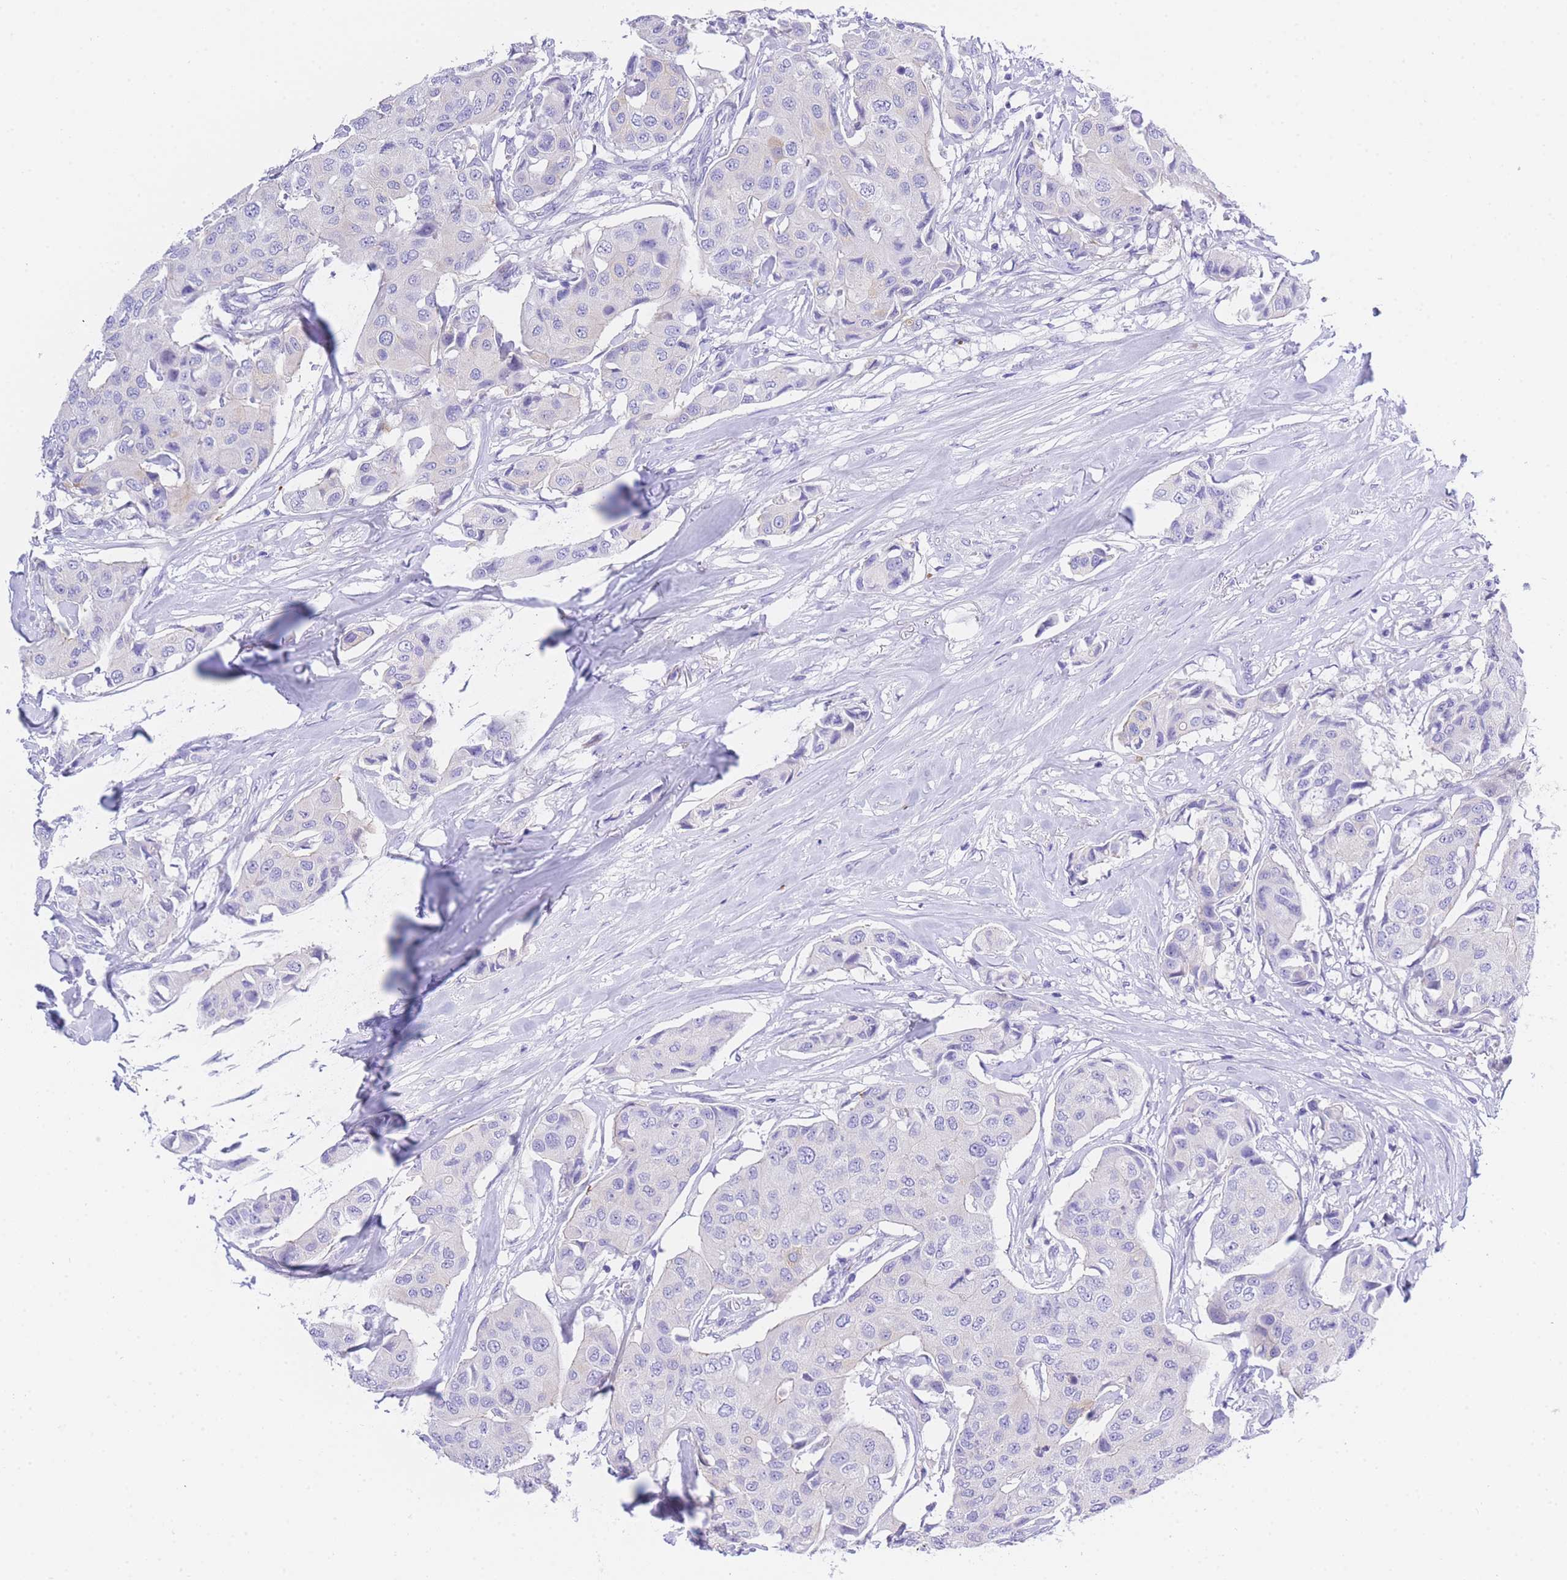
{"staining": {"intensity": "negative", "quantity": "none", "location": "none"}, "tissue": "breast cancer", "cell_type": "Tumor cells", "image_type": "cancer", "snomed": [{"axis": "morphology", "description": "Duct carcinoma"}, {"axis": "topography", "description": "Breast"}], "caption": "This is an IHC image of human breast cancer. There is no staining in tumor cells.", "gene": "TIFAB", "patient": {"sex": "female", "age": 80}}